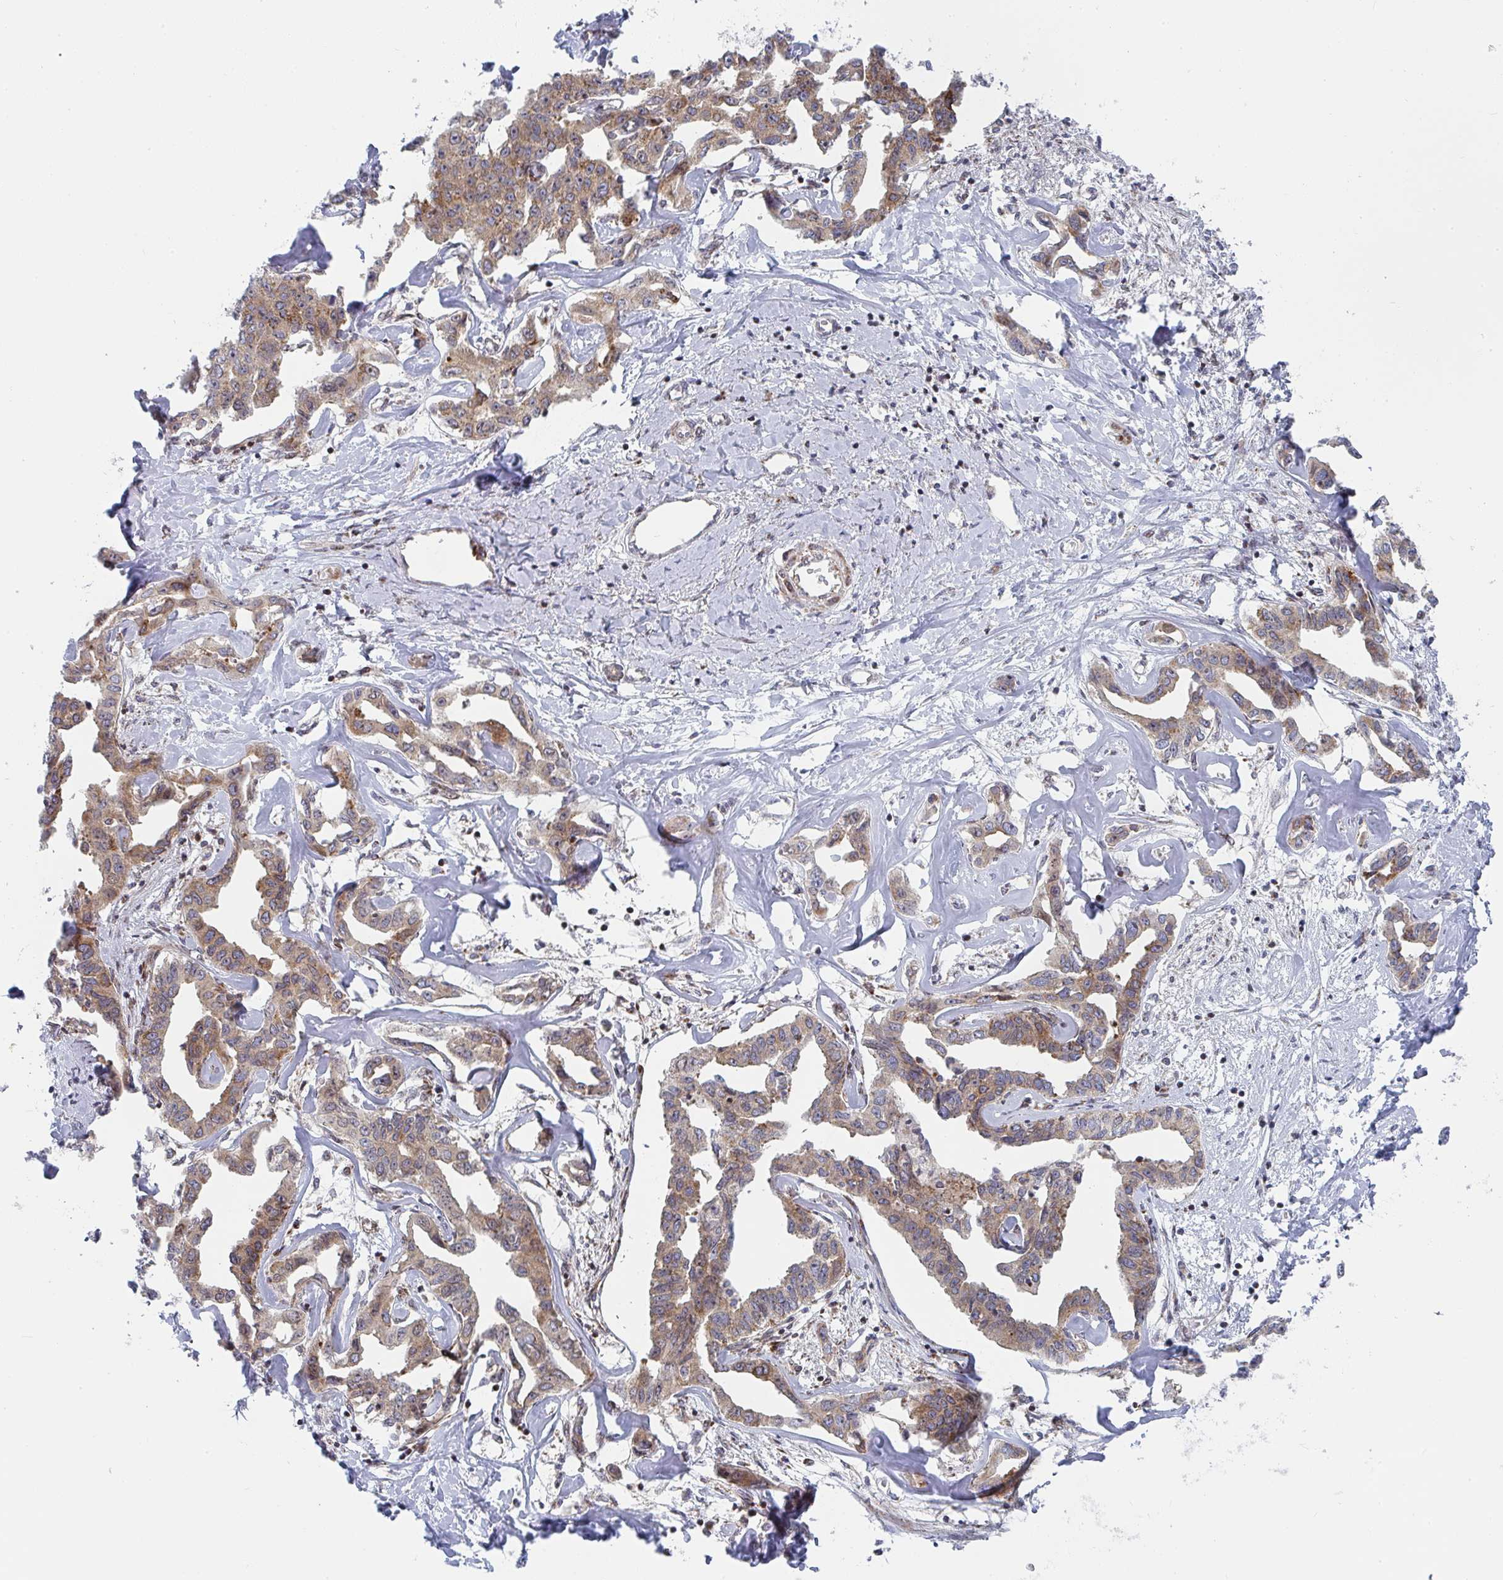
{"staining": {"intensity": "moderate", "quantity": "25%-75%", "location": "cytoplasmic/membranous"}, "tissue": "liver cancer", "cell_type": "Tumor cells", "image_type": "cancer", "snomed": [{"axis": "morphology", "description": "Cholangiocarcinoma"}, {"axis": "topography", "description": "Liver"}], "caption": "Protein staining of cholangiocarcinoma (liver) tissue exhibits moderate cytoplasmic/membranous expression in approximately 25%-75% of tumor cells. Nuclei are stained in blue.", "gene": "PRKCH", "patient": {"sex": "male", "age": 59}}